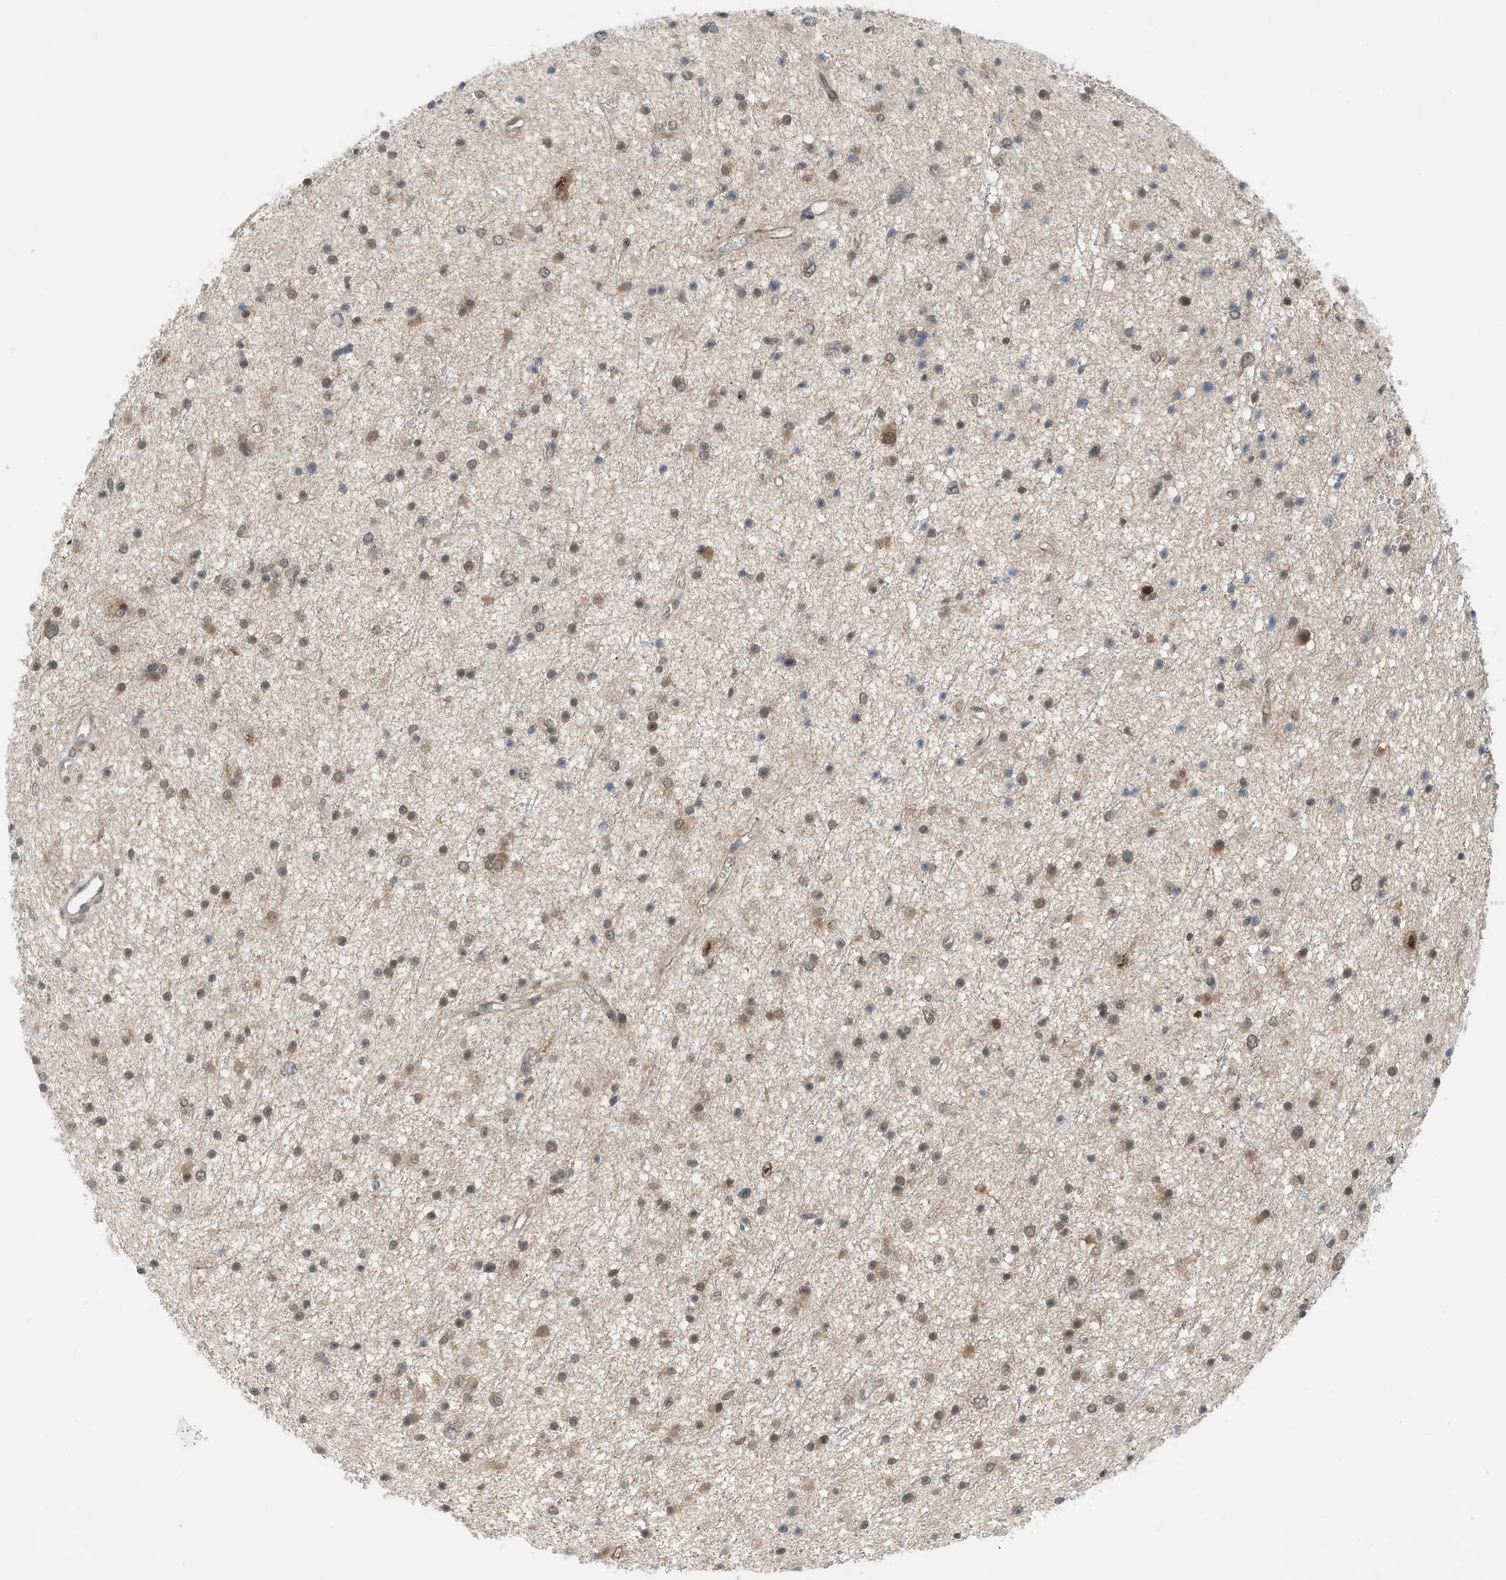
{"staining": {"intensity": "moderate", "quantity": ">75%", "location": "nuclear"}, "tissue": "glioma", "cell_type": "Tumor cells", "image_type": "cancer", "snomed": [{"axis": "morphology", "description": "Glioma, malignant, Low grade"}, {"axis": "topography", "description": "Cerebral cortex"}], "caption": "There is medium levels of moderate nuclear expression in tumor cells of low-grade glioma (malignant), as demonstrated by immunohistochemical staining (brown color).", "gene": "RMND1", "patient": {"sex": "female", "age": 39}}